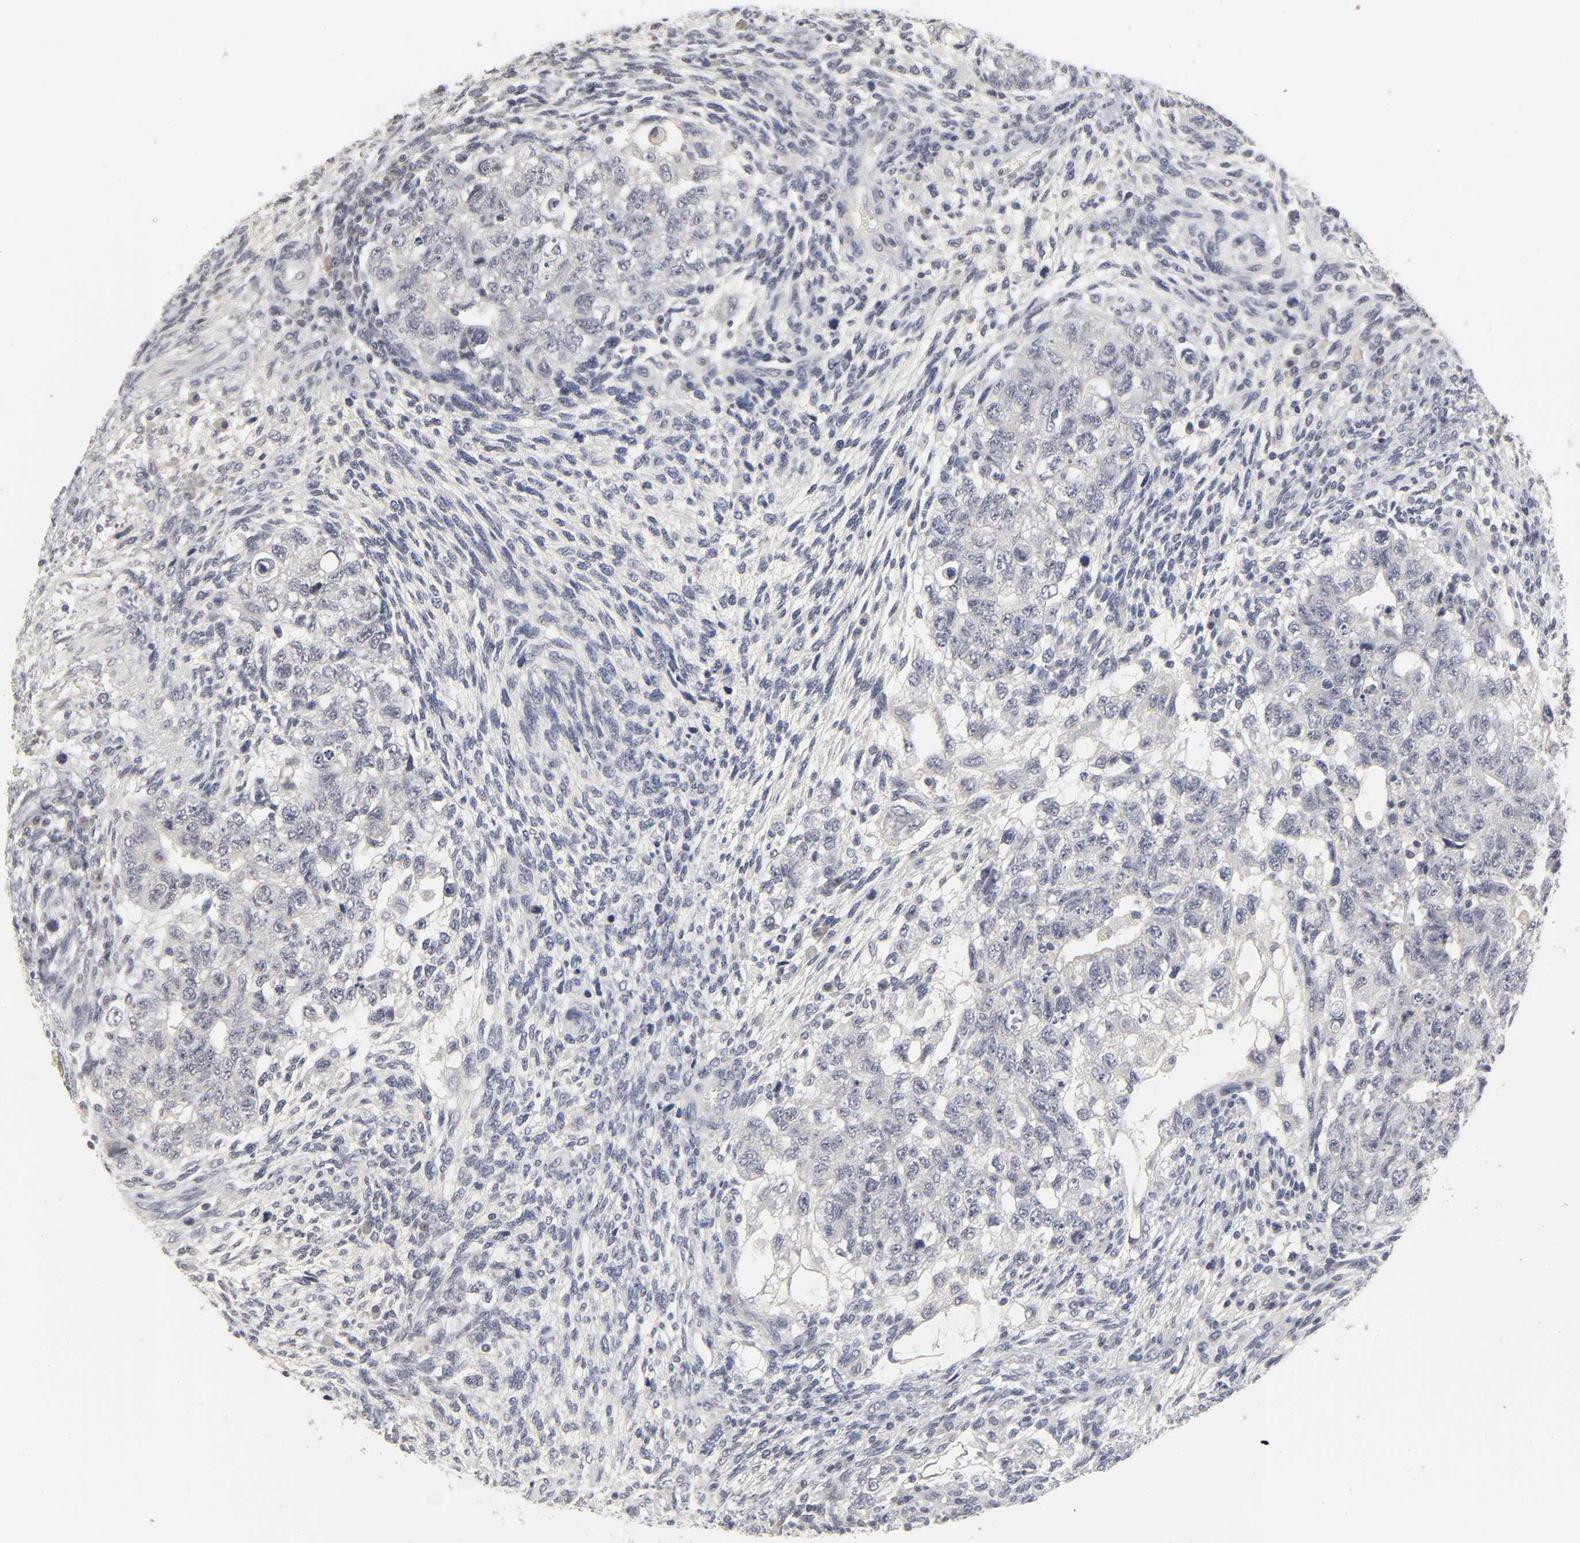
{"staining": {"intensity": "negative", "quantity": "none", "location": "none"}, "tissue": "testis cancer", "cell_type": "Tumor cells", "image_type": "cancer", "snomed": [{"axis": "morphology", "description": "Normal tissue, NOS"}, {"axis": "morphology", "description": "Carcinoma, Embryonal, NOS"}, {"axis": "topography", "description": "Testis"}], "caption": "This is an immunohistochemistry (IHC) histopathology image of testis cancer. There is no staining in tumor cells.", "gene": "TCAP", "patient": {"sex": "male", "age": 36}}